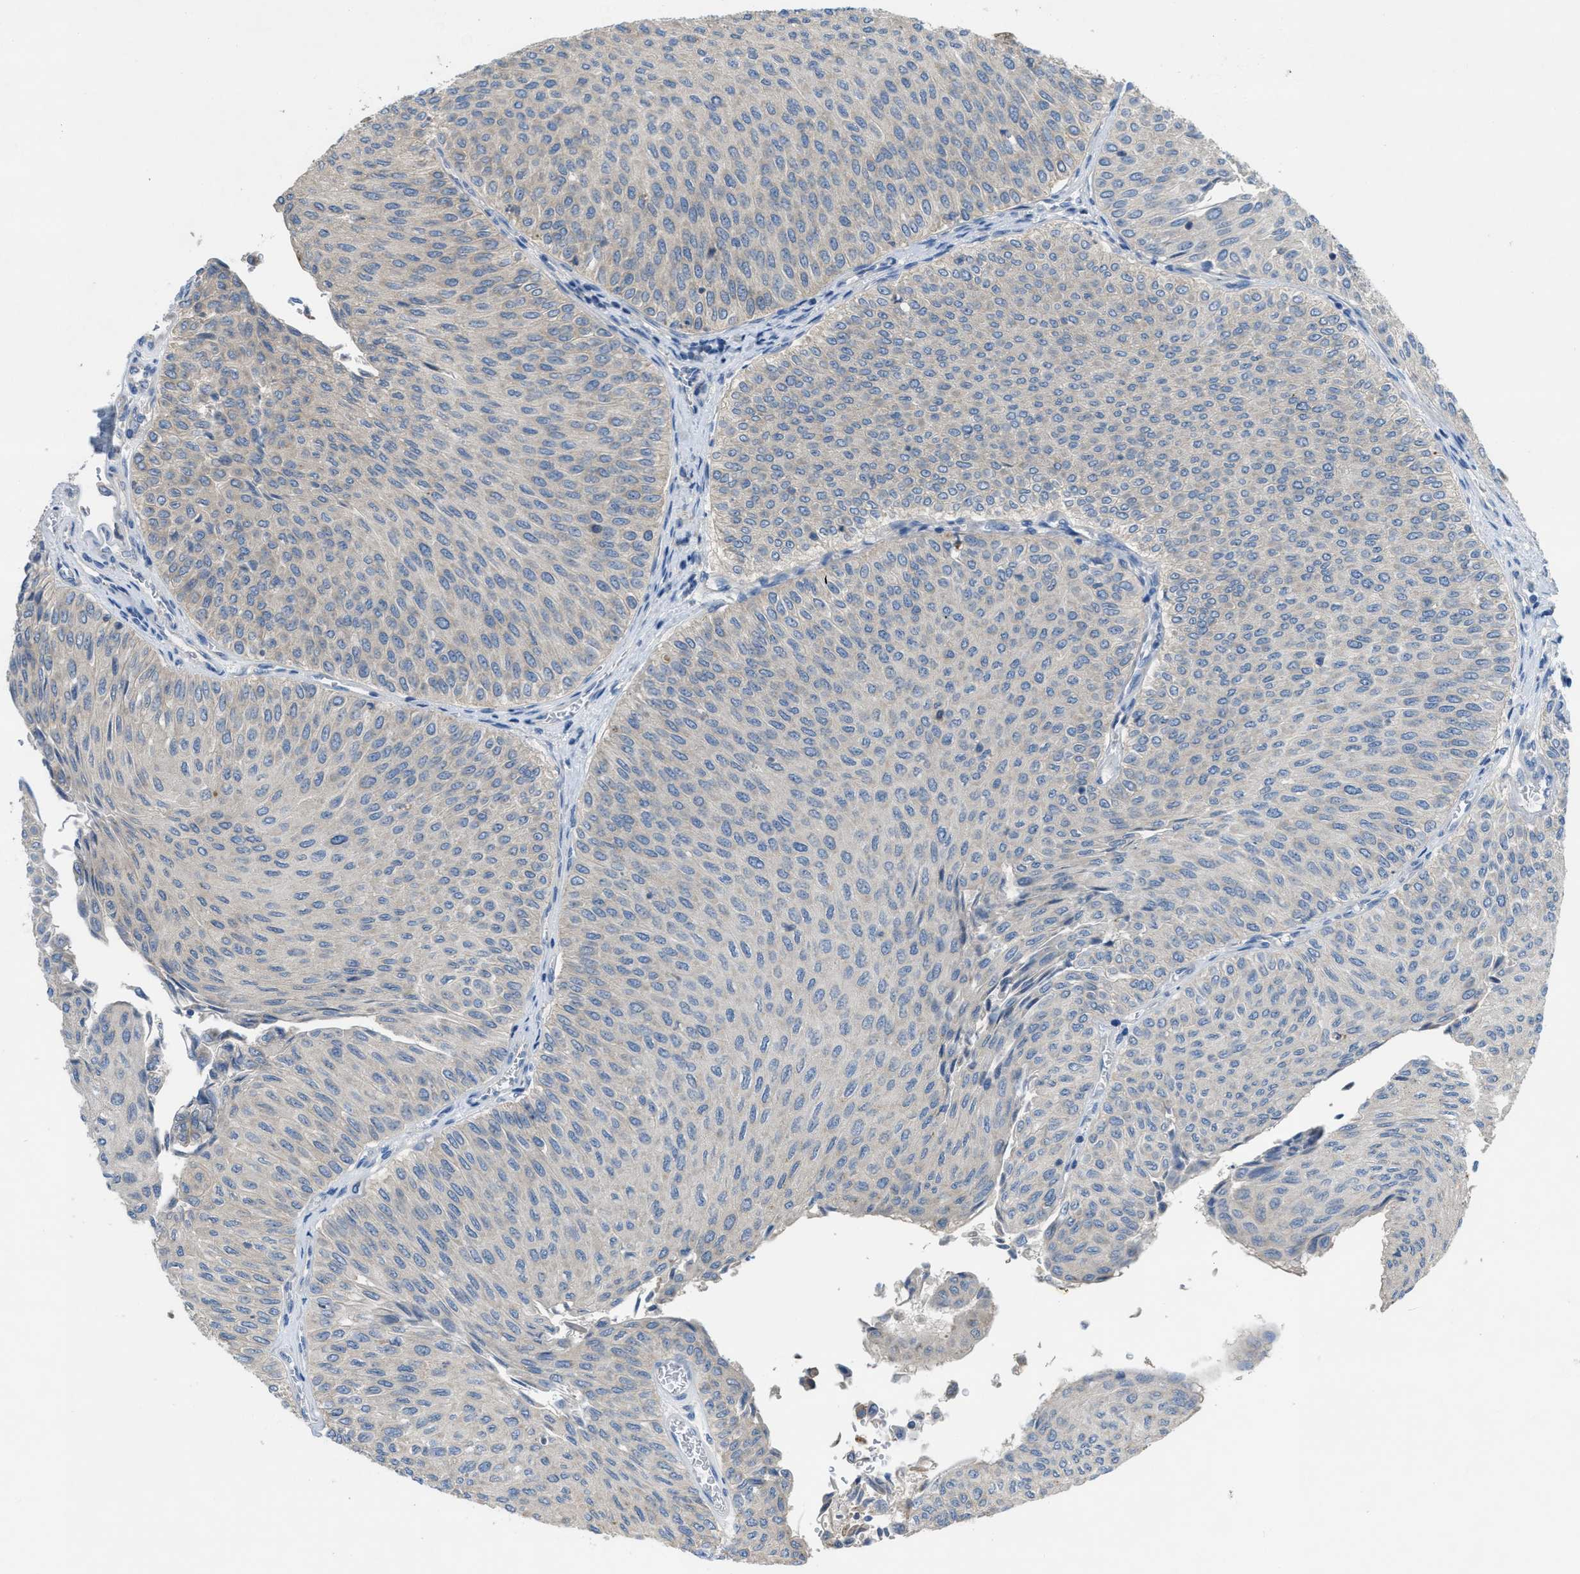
{"staining": {"intensity": "weak", "quantity": "<25%", "location": "cytoplasmic/membranous"}, "tissue": "urothelial cancer", "cell_type": "Tumor cells", "image_type": "cancer", "snomed": [{"axis": "morphology", "description": "Urothelial carcinoma, Low grade"}, {"axis": "topography", "description": "Urinary bladder"}], "caption": "Immunohistochemistry (IHC) histopathology image of urothelial carcinoma (low-grade) stained for a protein (brown), which shows no positivity in tumor cells.", "gene": "UBA5", "patient": {"sex": "male", "age": 78}}